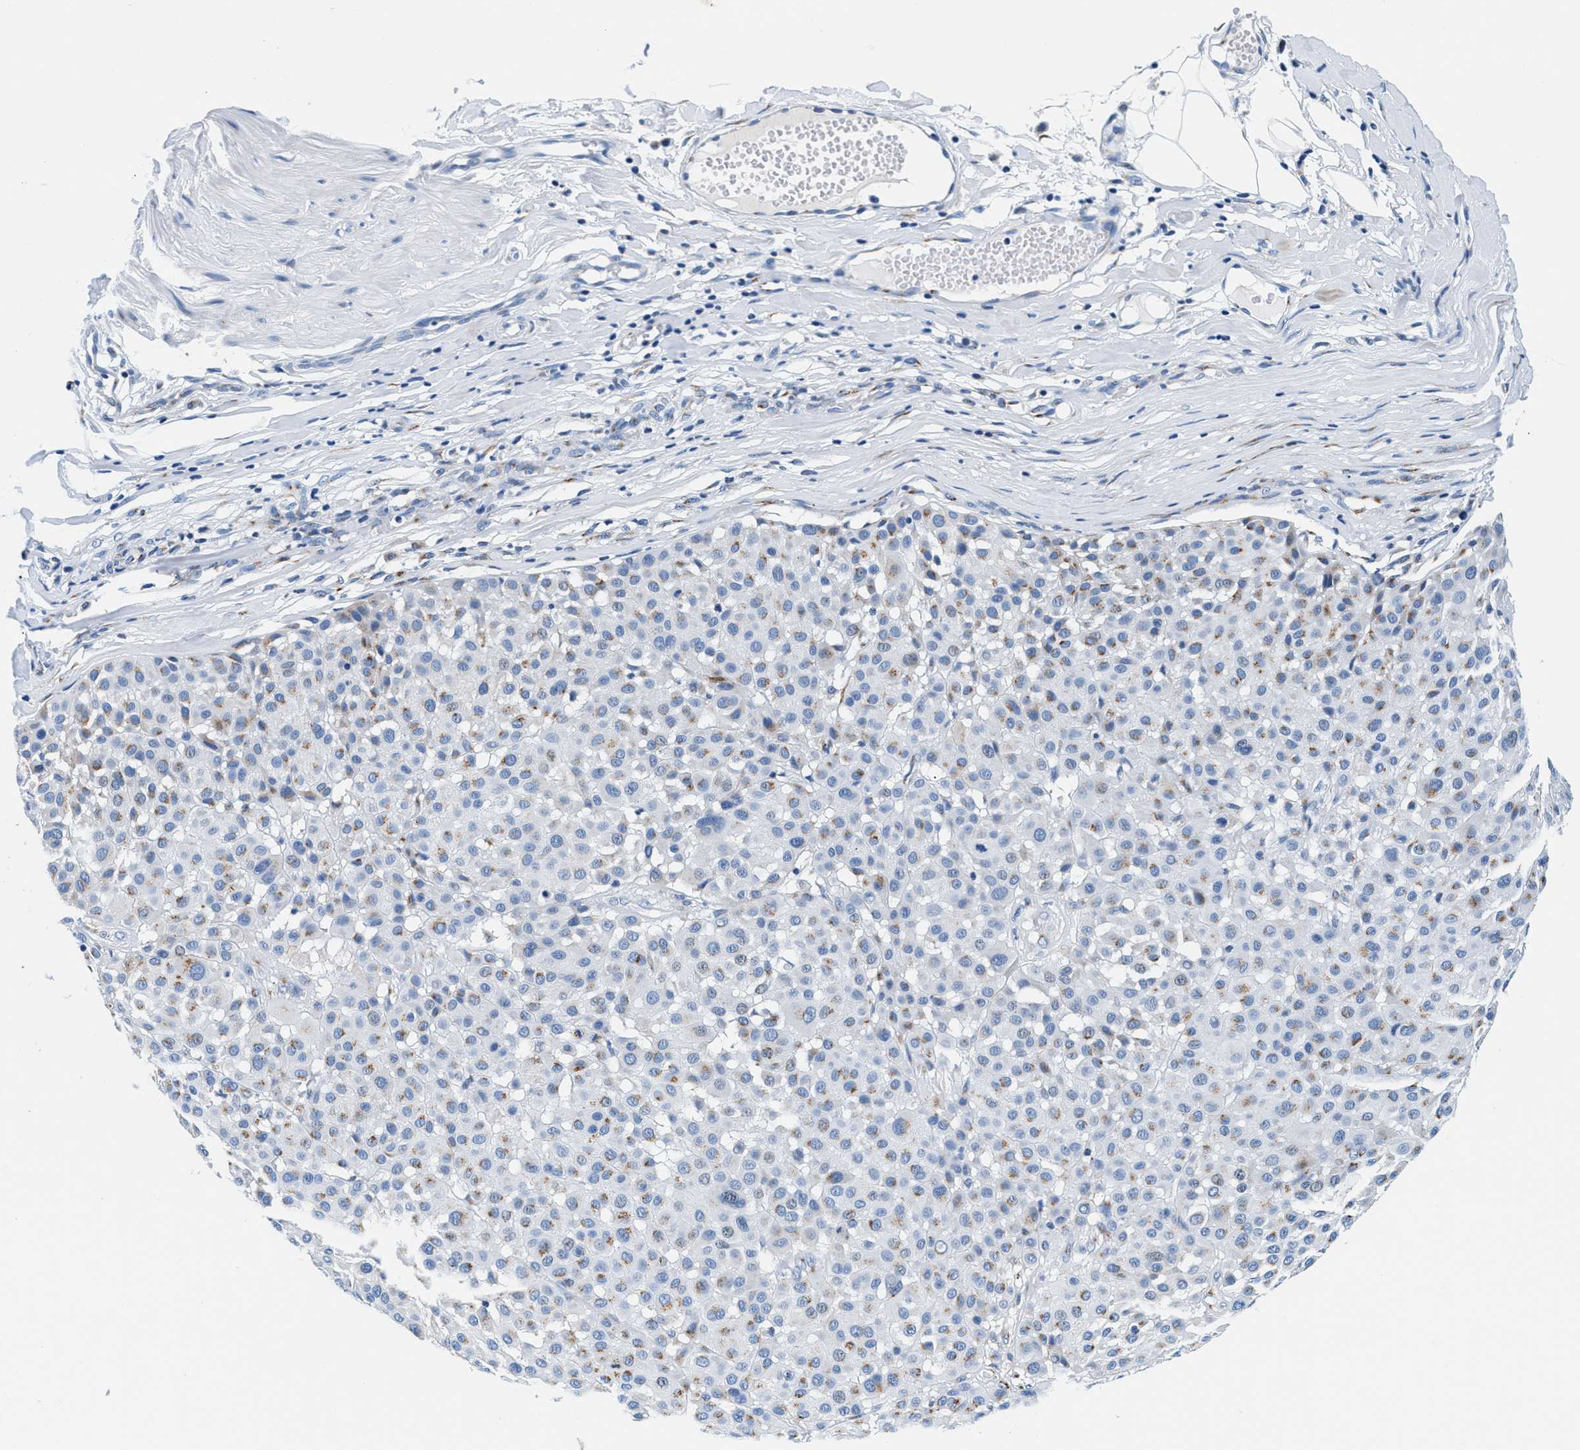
{"staining": {"intensity": "weak", "quantity": ">75%", "location": "cytoplasmic/membranous"}, "tissue": "melanoma", "cell_type": "Tumor cells", "image_type": "cancer", "snomed": [{"axis": "morphology", "description": "Malignant melanoma, Metastatic site"}, {"axis": "topography", "description": "Soft tissue"}], "caption": "Melanoma stained for a protein exhibits weak cytoplasmic/membranous positivity in tumor cells.", "gene": "VPS53", "patient": {"sex": "male", "age": 41}}